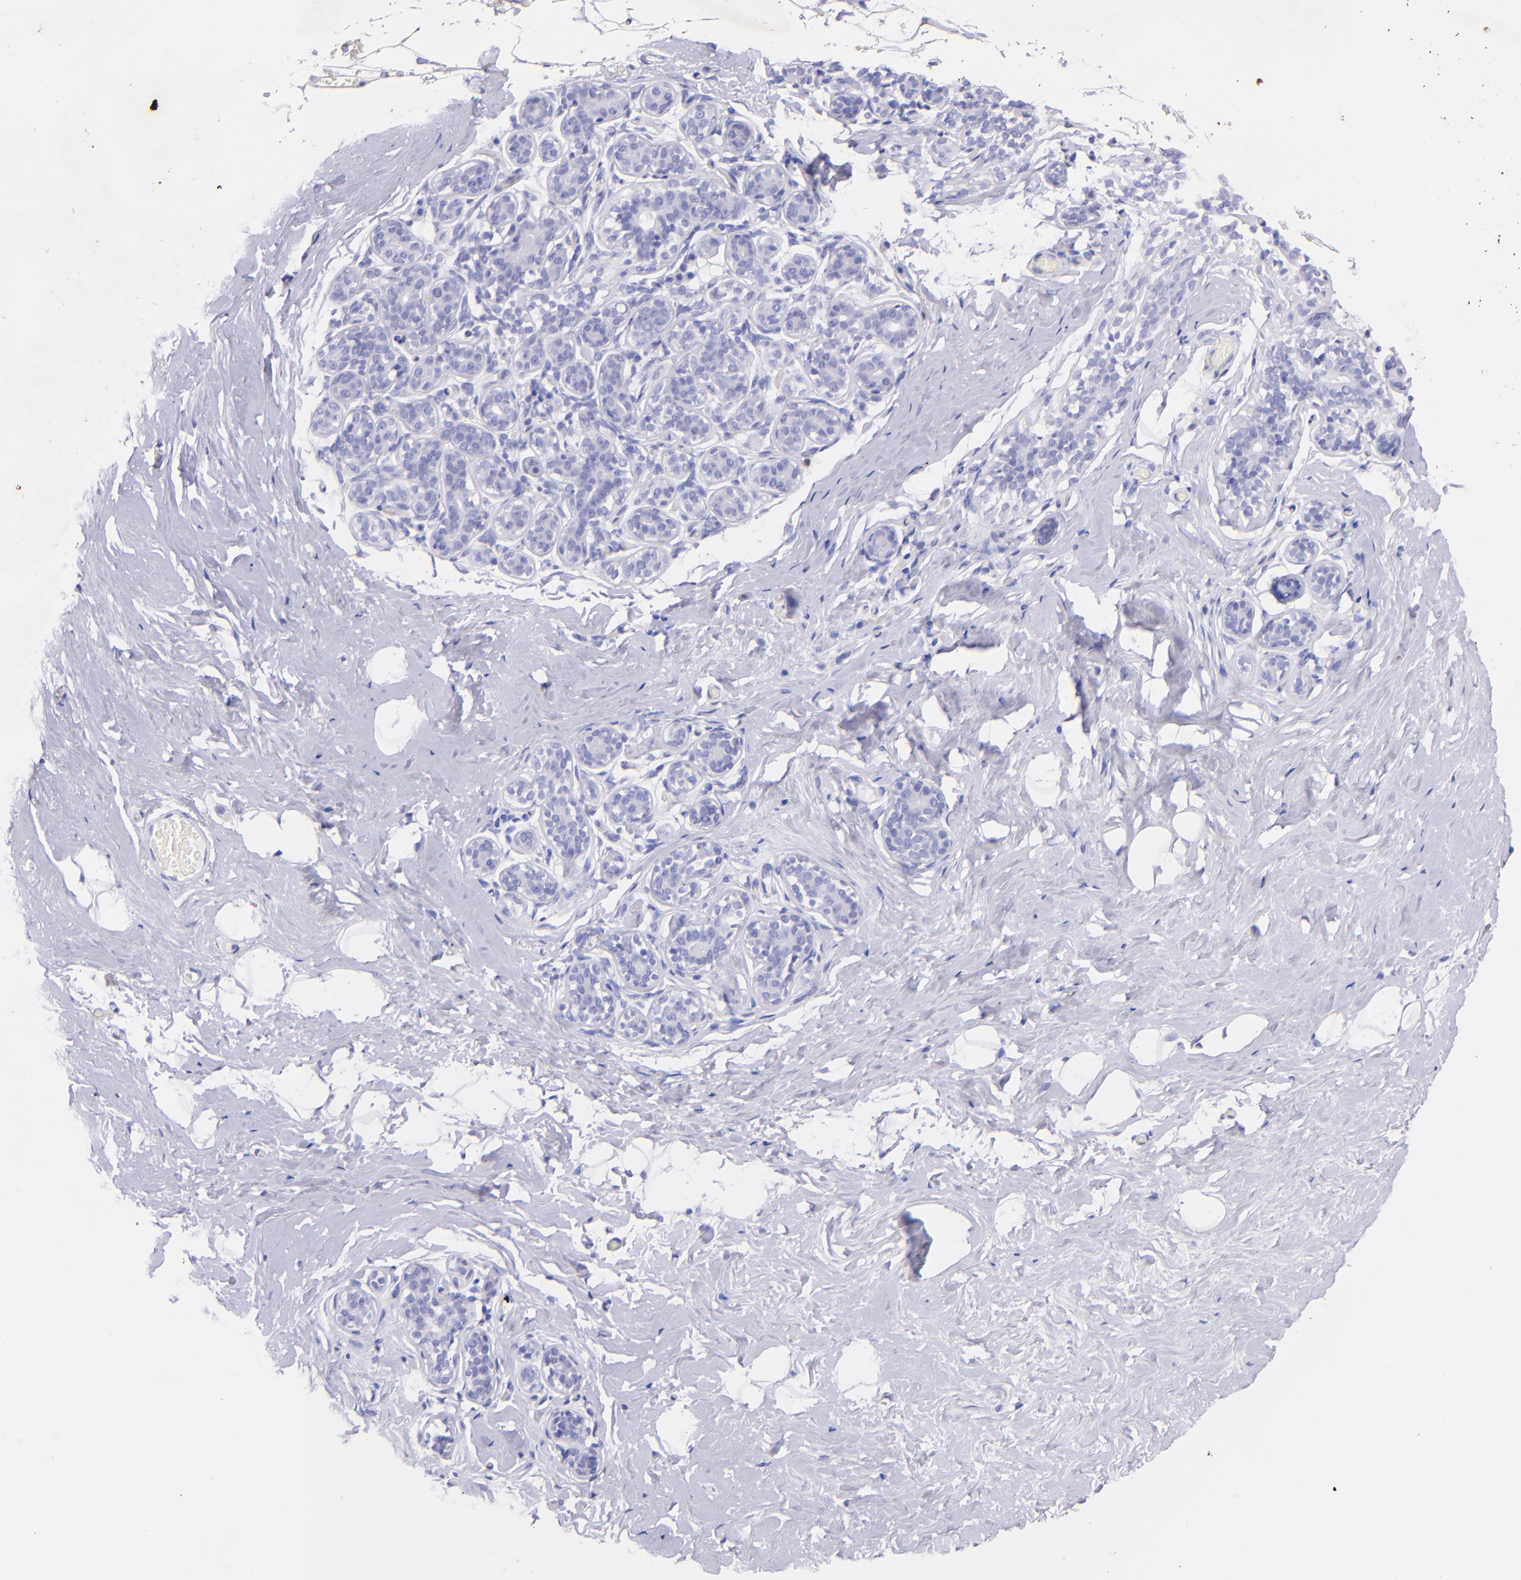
{"staining": {"intensity": "negative", "quantity": "none", "location": "none"}, "tissue": "breast", "cell_type": "Adipocytes", "image_type": "normal", "snomed": [{"axis": "morphology", "description": "Normal tissue, NOS"}, {"axis": "topography", "description": "Breast"}, {"axis": "topography", "description": "Soft tissue"}], "caption": "There is no significant expression in adipocytes of breast. The staining is performed using DAB (3,3'-diaminobenzidine) brown chromogen with nuclei counter-stained in using hematoxylin.", "gene": "UCHL1", "patient": {"sex": "female", "age": 75}}